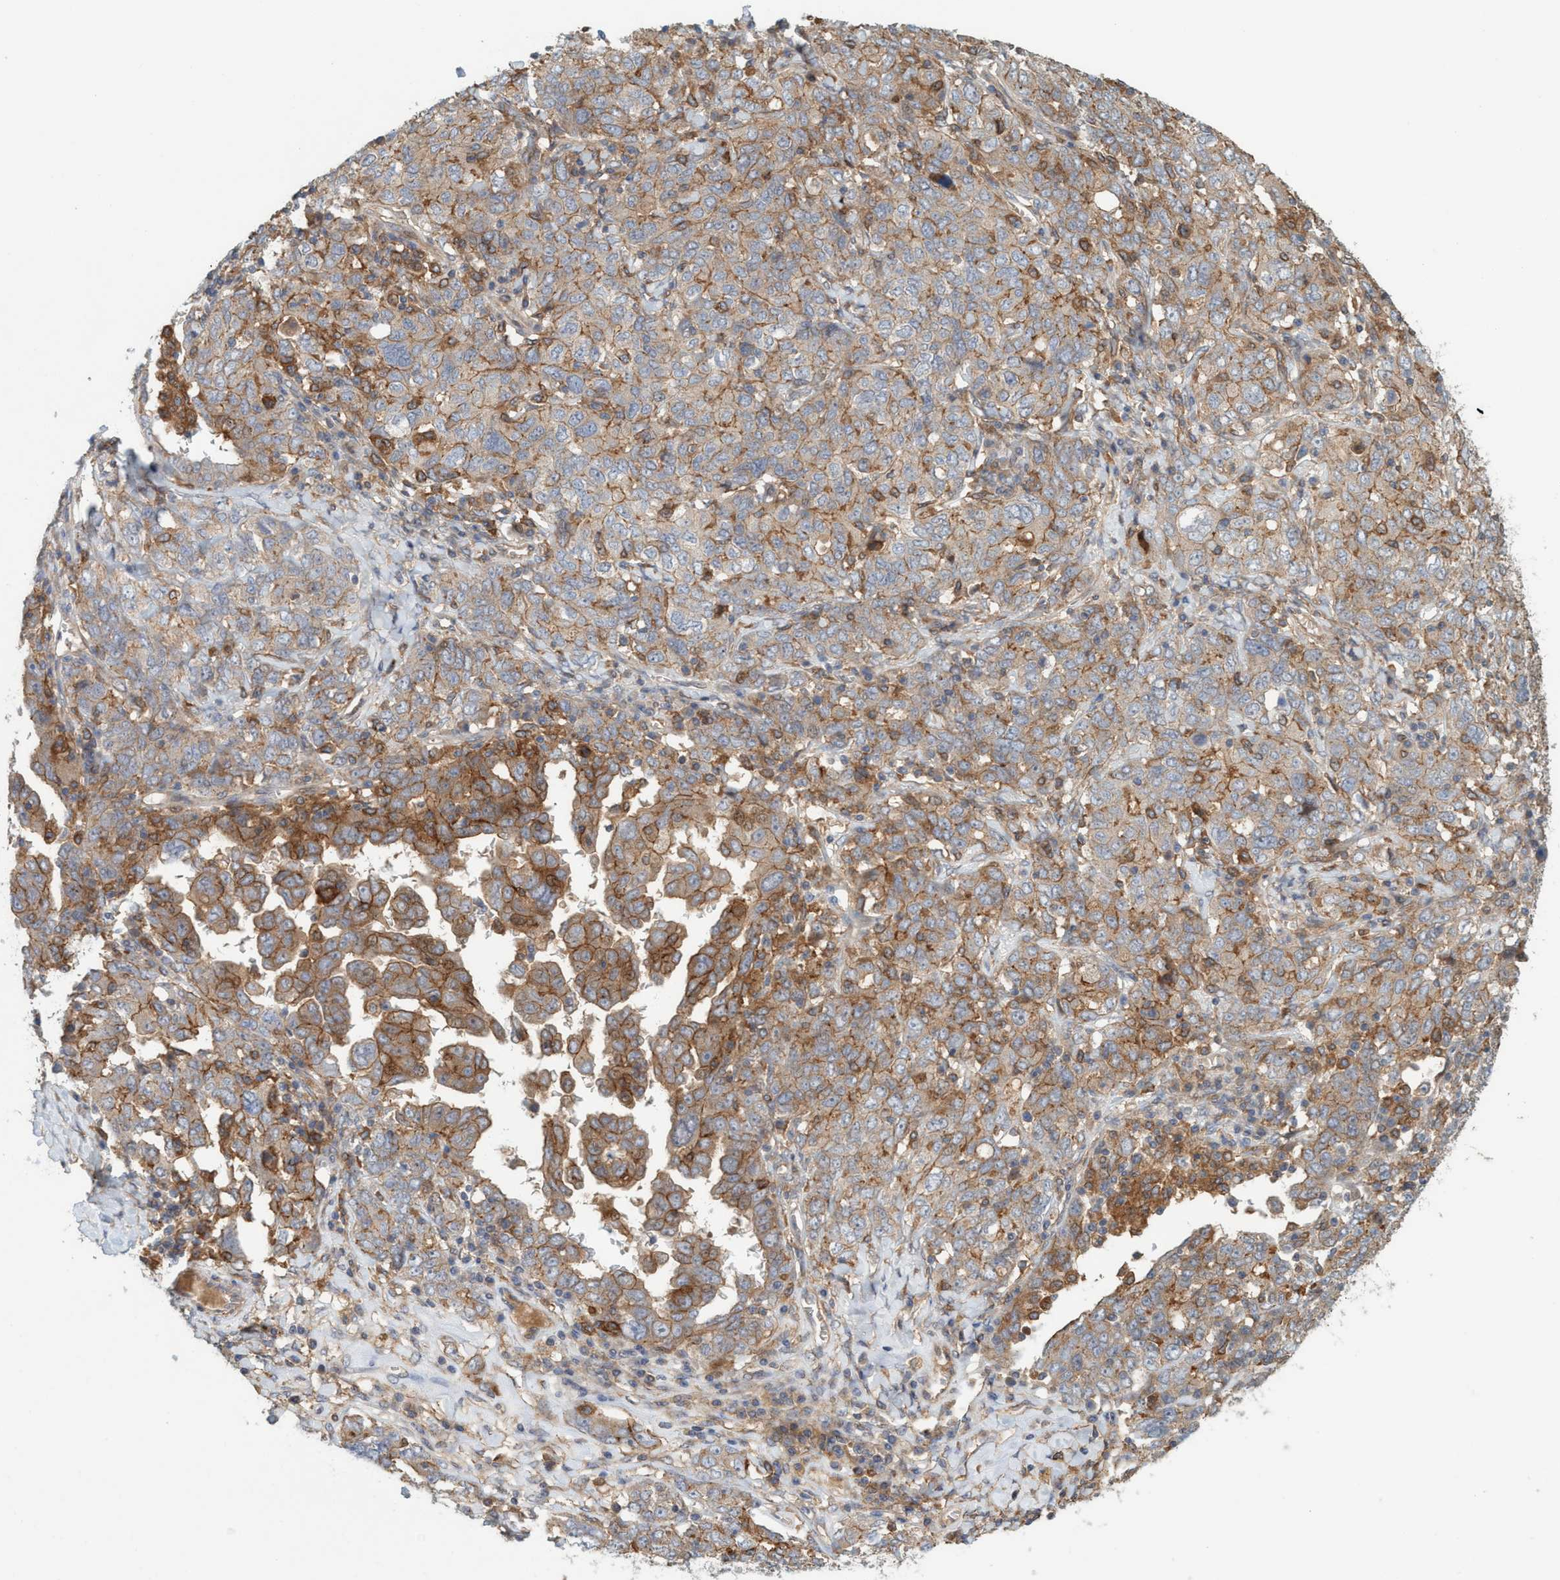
{"staining": {"intensity": "moderate", "quantity": "25%-75%", "location": "cytoplasmic/membranous"}, "tissue": "ovarian cancer", "cell_type": "Tumor cells", "image_type": "cancer", "snomed": [{"axis": "morphology", "description": "Carcinoma, endometroid"}, {"axis": "topography", "description": "Ovary"}], "caption": "Tumor cells exhibit medium levels of moderate cytoplasmic/membranous staining in about 25%-75% of cells in human endometroid carcinoma (ovarian). Using DAB (3,3'-diaminobenzidine) (brown) and hematoxylin (blue) stains, captured at high magnification using brightfield microscopy.", "gene": "SPECC1", "patient": {"sex": "female", "age": 62}}